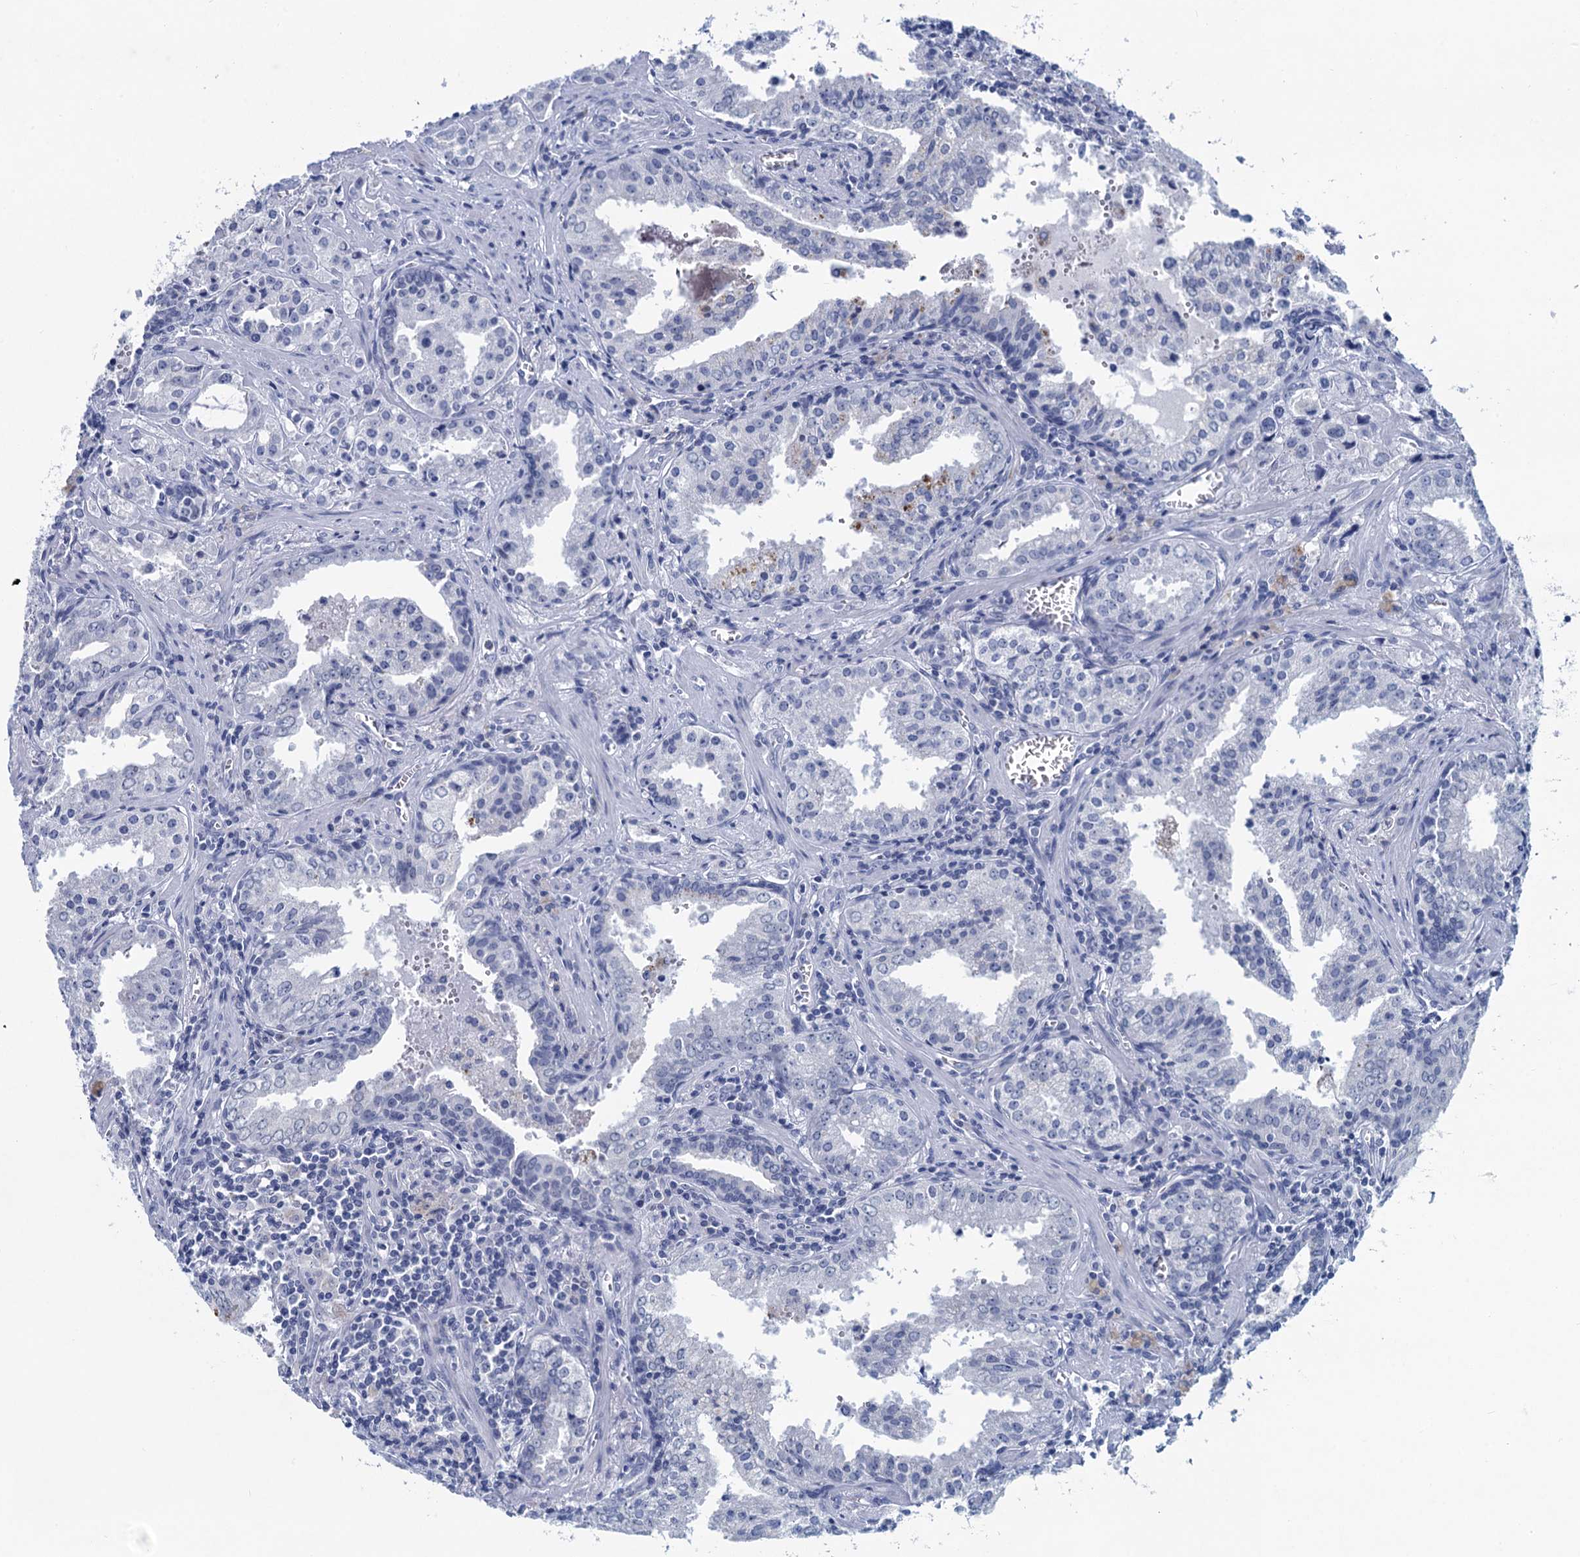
{"staining": {"intensity": "negative", "quantity": "none", "location": "none"}, "tissue": "prostate cancer", "cell_type": "Tumor cells", "image_type": "cancer", "snomed": [{"axis": "morphology", "description": "Adenocarcinoma, High grade"}, {"axis": "topography", "description": "Prostate"}], "caption": "A high-resolution image shows immunohistochemistry staining of prostate adenocarcinoma (high-grade), which exhibits no significant staining in tumor cells.", "gene": "HAPSTR1", "patient": {"sex": "male", "age": 68}}